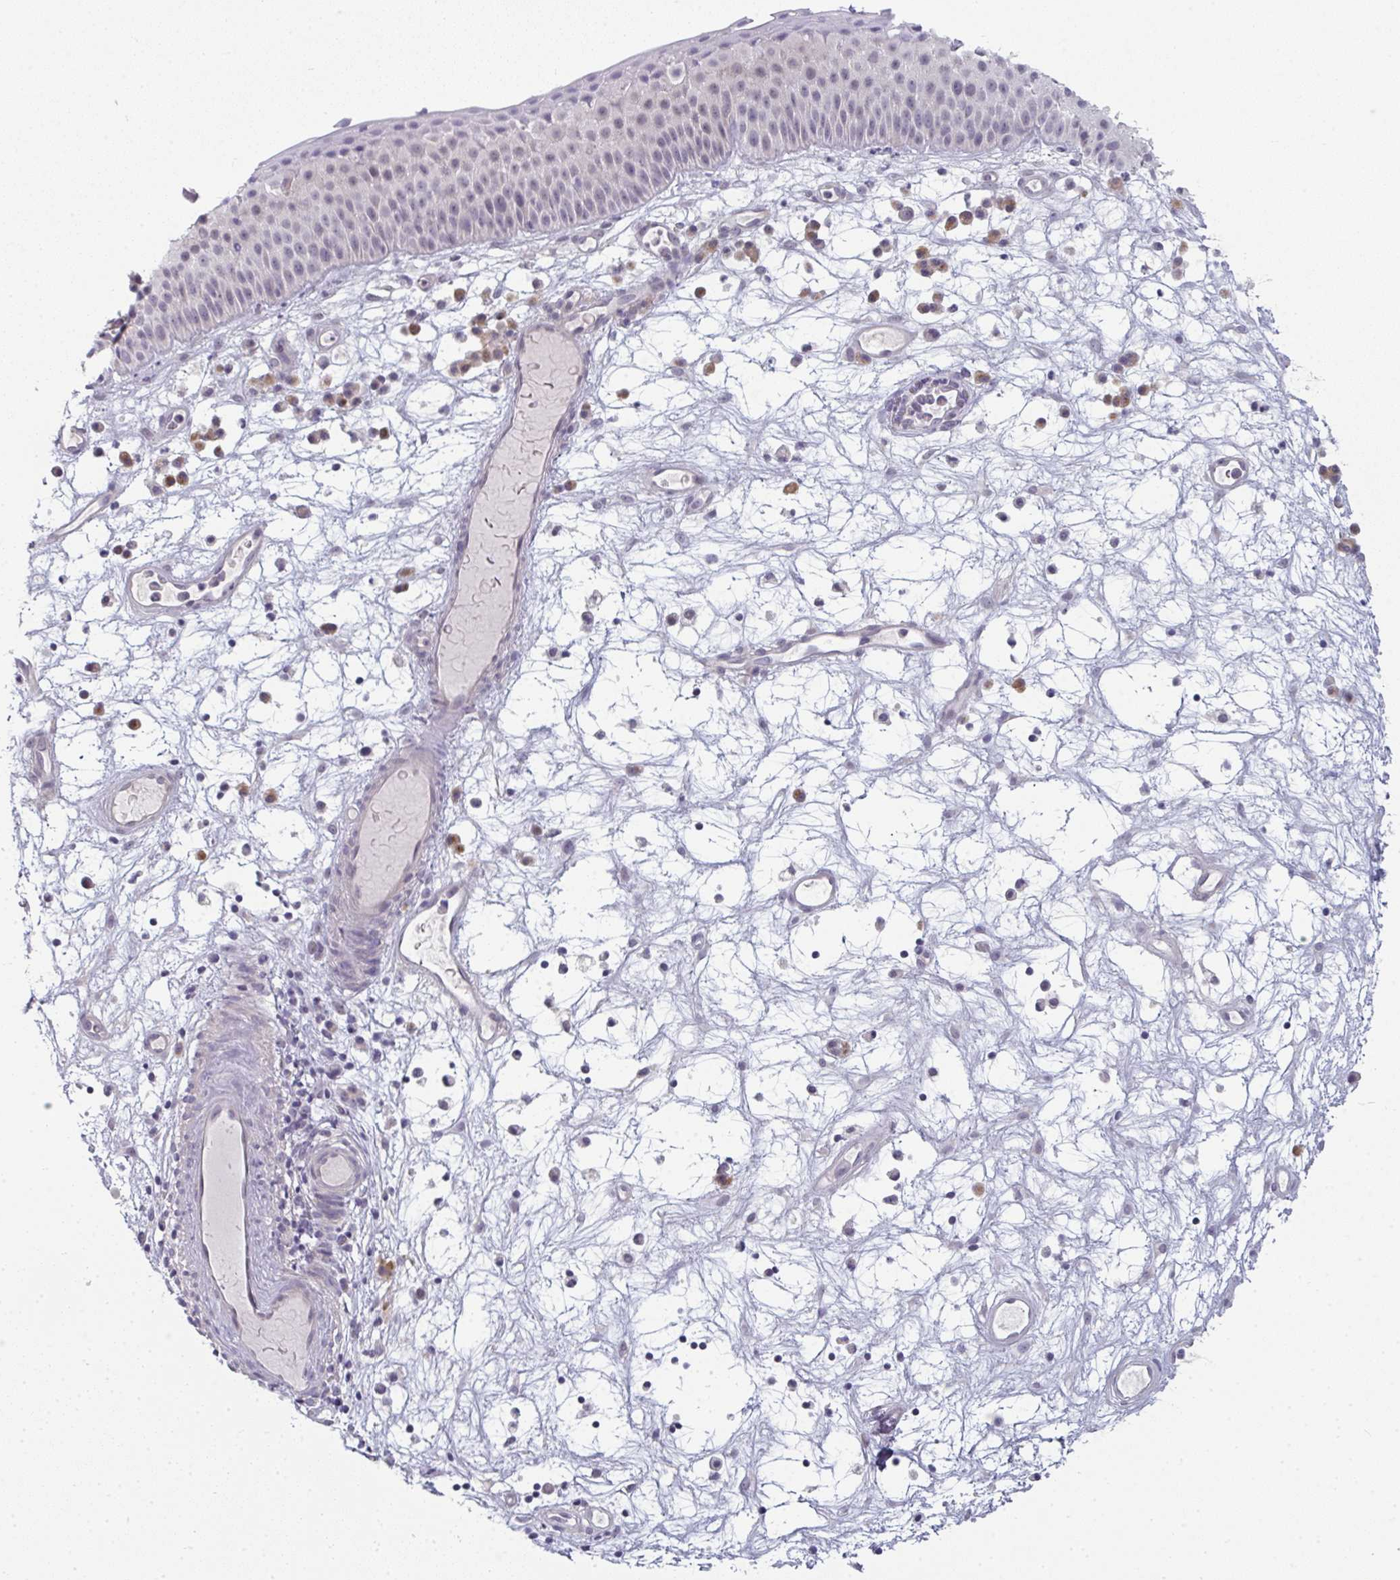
{"staining": {"intensity": "moderate", "quantity": "<25%", "location": "nuclear"}, "tissue": "nasopharynx", "cell_type": "Respiratory epithelial cells", "image_type": "normal", "snomed": [{"axis": "morphology", "description": "Normal tissue, NOS"}, {"axis": "topography", "description": "Nasopharynx"}], "caption": "An immunohistochemistry (IHC) histopathology image of benign tissue is shown. Protein staining in brown shows moderate nuclear positivity in nasopharynx within respiratory epithelial cells.", "gene": "TEX33", "patient": {"sex": "male", "age": 56}}